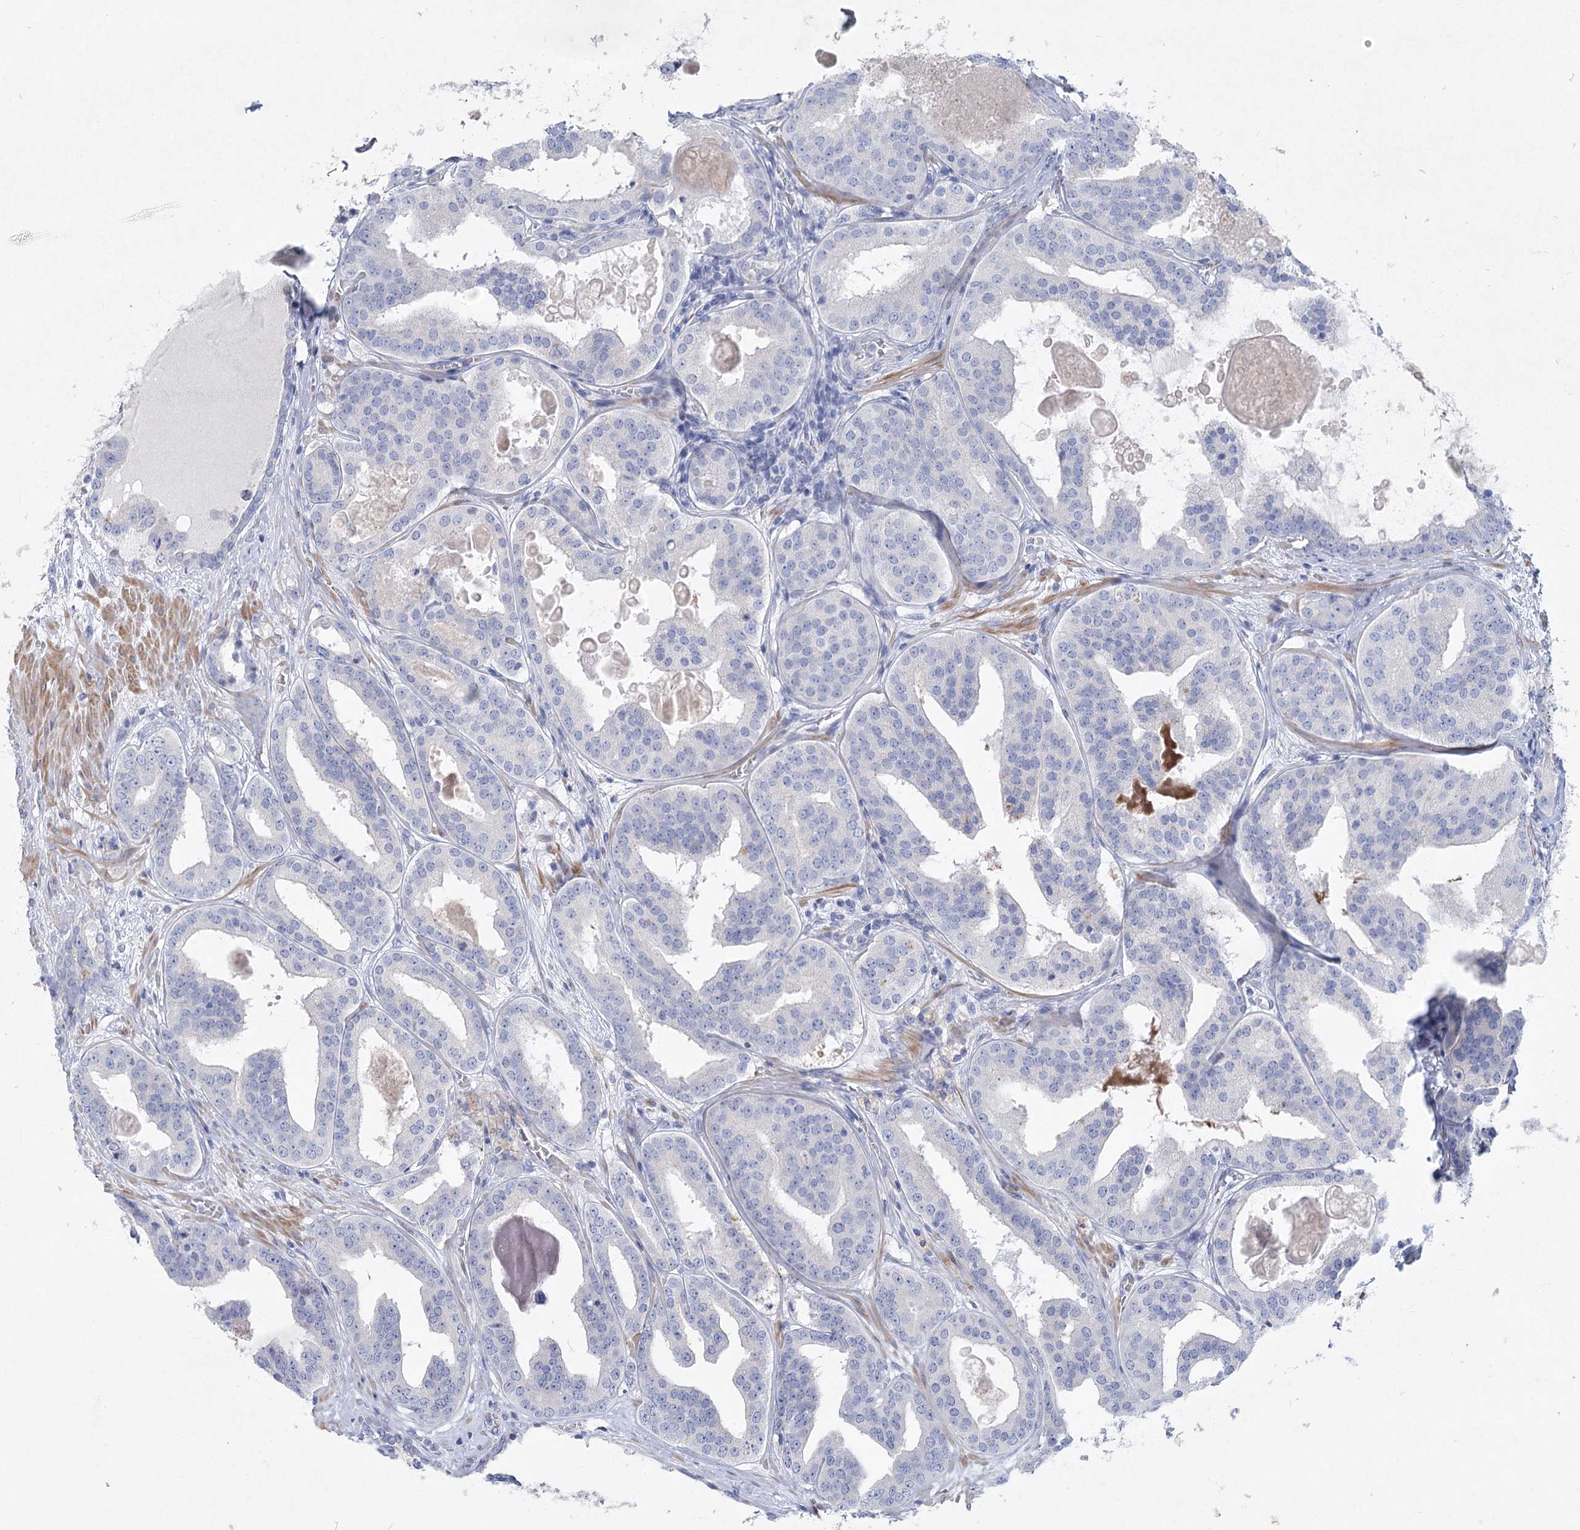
{"staining": {"intensity": "negative", "quantity": "none", "location": "none"}, "tissue": "prostate cancer", "cell_type": "Tumor cells", "image_type": "cancer", "snomed": [{"axis": "morphology", "description": "Adenocarcinoma, High grade"}, {"axis": "topography", "description": "Prostate"}], "caption": "Tumor cells show no significant staining in adenocarcinoma (high-grade) (prostate).", "gene": "WDR74", "patient": {"sex": "male", "age": 57}}